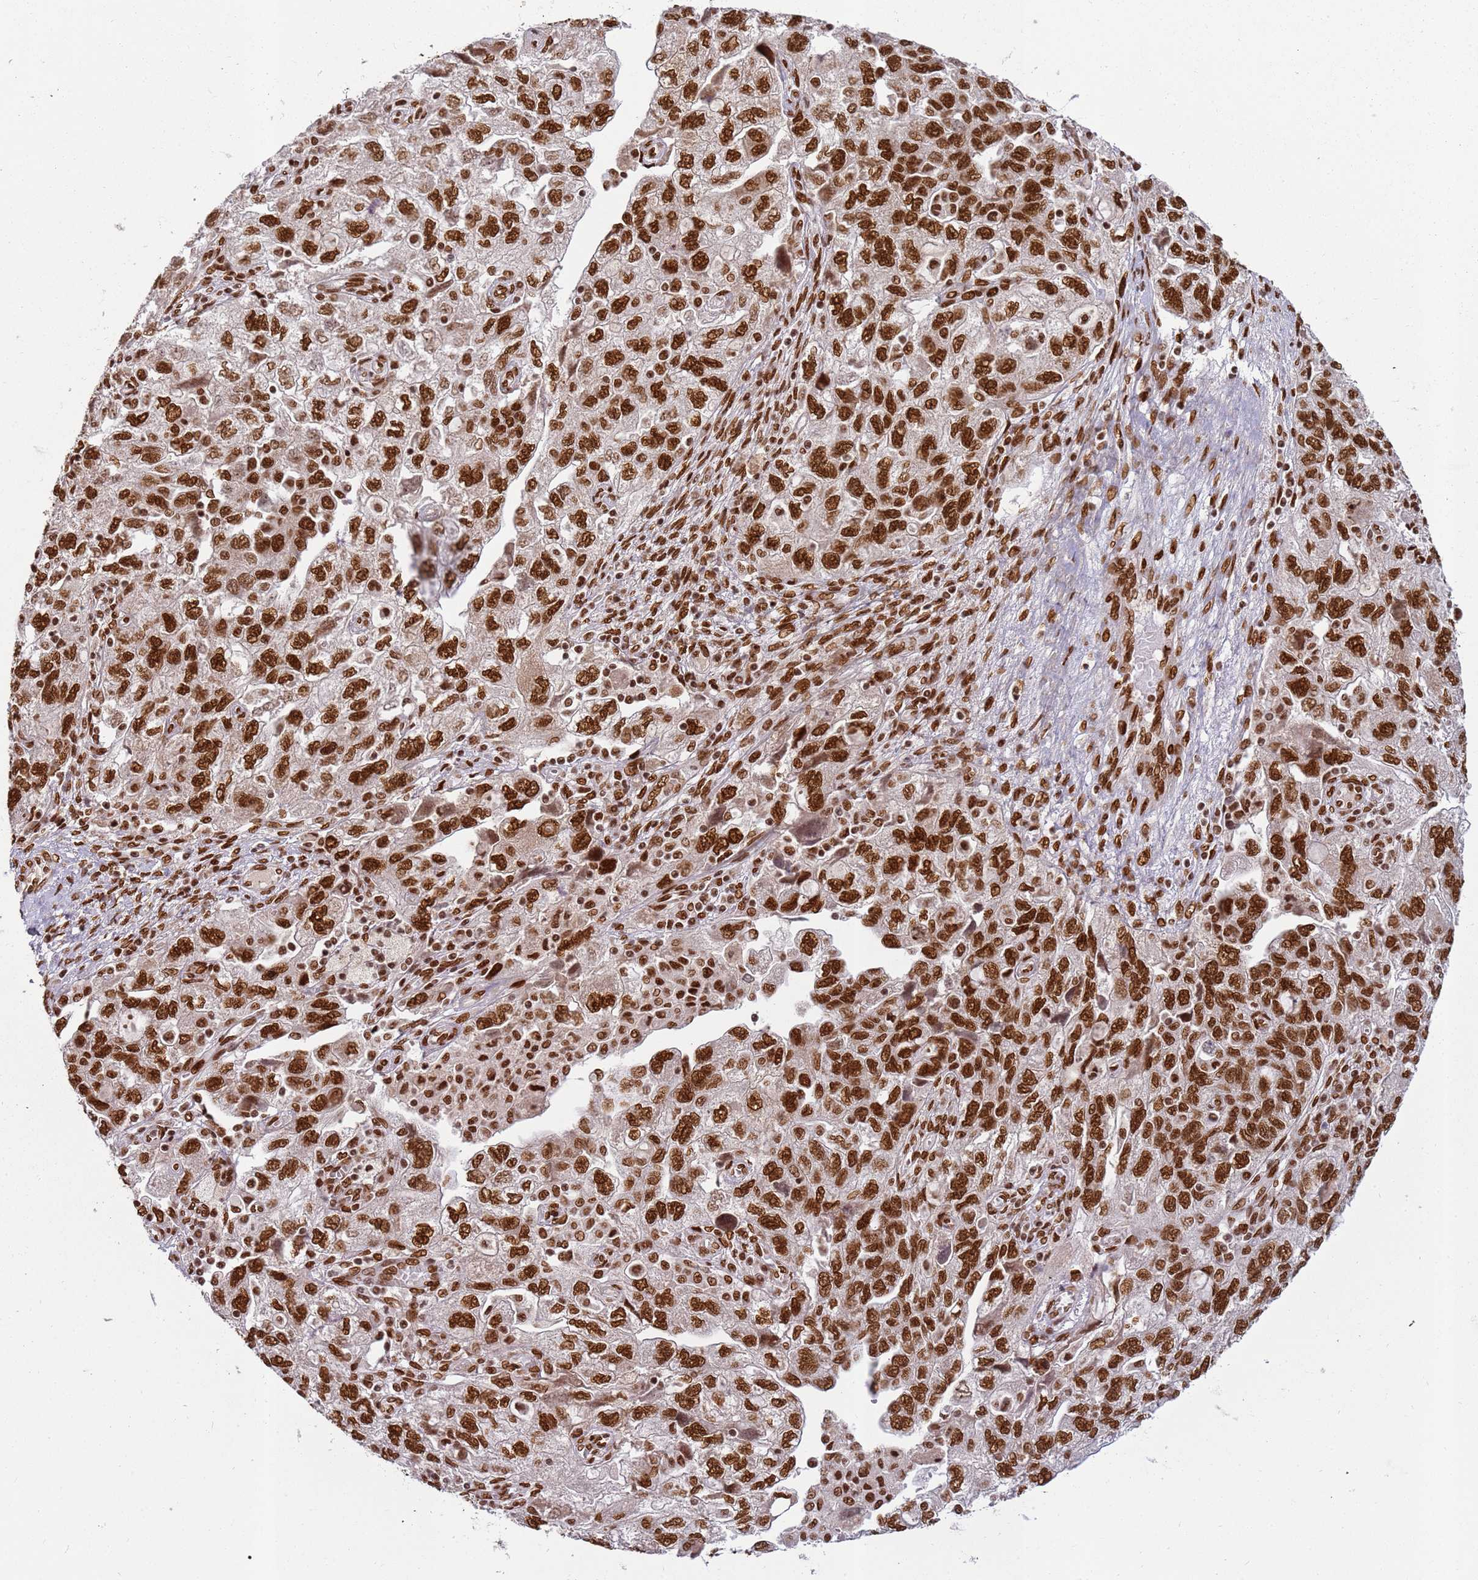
{"staining": {"intensity": "strong", "quantity": ">75%", "location": "nuclear"}, "tissue": "ovarian cancer", "cell_type": "Tumor cells", "image_type": "cancer", "snomed": [{"axis": "morphology", "description": "Carcinoma, NOS"}, {"axis": "morphology", "description": "Cystadenocarcinoma, serous, NOS"}, {"axis": "topography", "description": "Ovary"}], "caption": "Human ovarian cancer stained with a protein marker exhibits strong staining in tumor cells.", "gene": "TENT4A", "patient": {"sex": "female", "age": 69}}